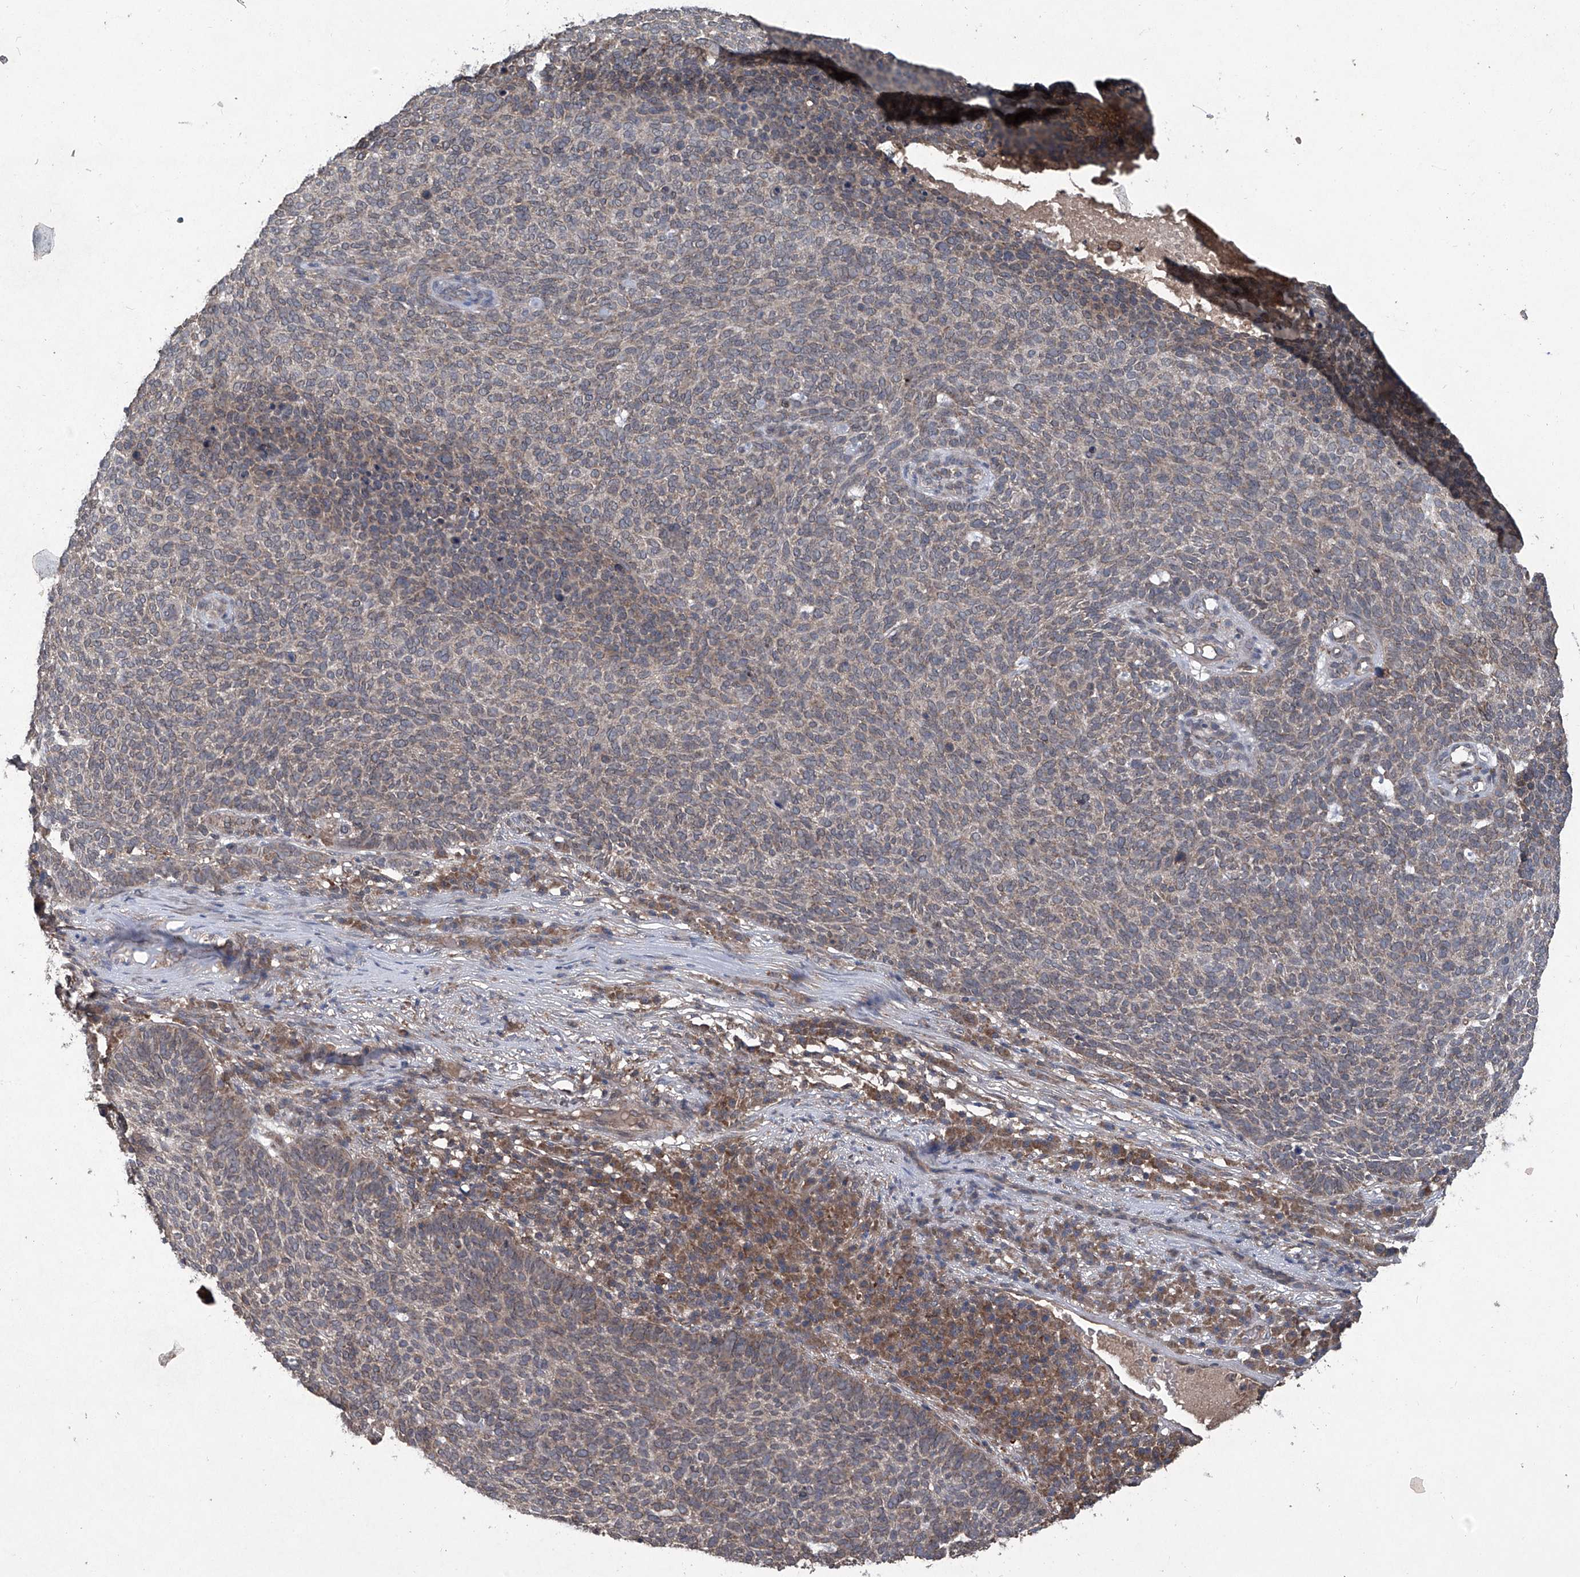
{"staining": {"intensity": "weak", "quantity": "25%-75%", "location": "cytoplasmic/membranous"}, "tissue": "skin cancer", "cell_type": "Tumor cells", "image_type": "cancer", "snomed": [{"axis": "morphology", "description": "Squamous cell carcinoma, NOS"}, {"axis": "topography", "description": "Skin"}], "caption": "Brown immunohistochemical staining in skin squamous cell carcinoma displays weak cytoplasmic/membranous positivity in about 25%-75% of tumor cells. Using DAB (brown) and hematoxylin (blue) stains, captured at high magnification using brightfield microscopy.", "gene": "SUMF2", "patient": {"sex": "female", "age": 90}}